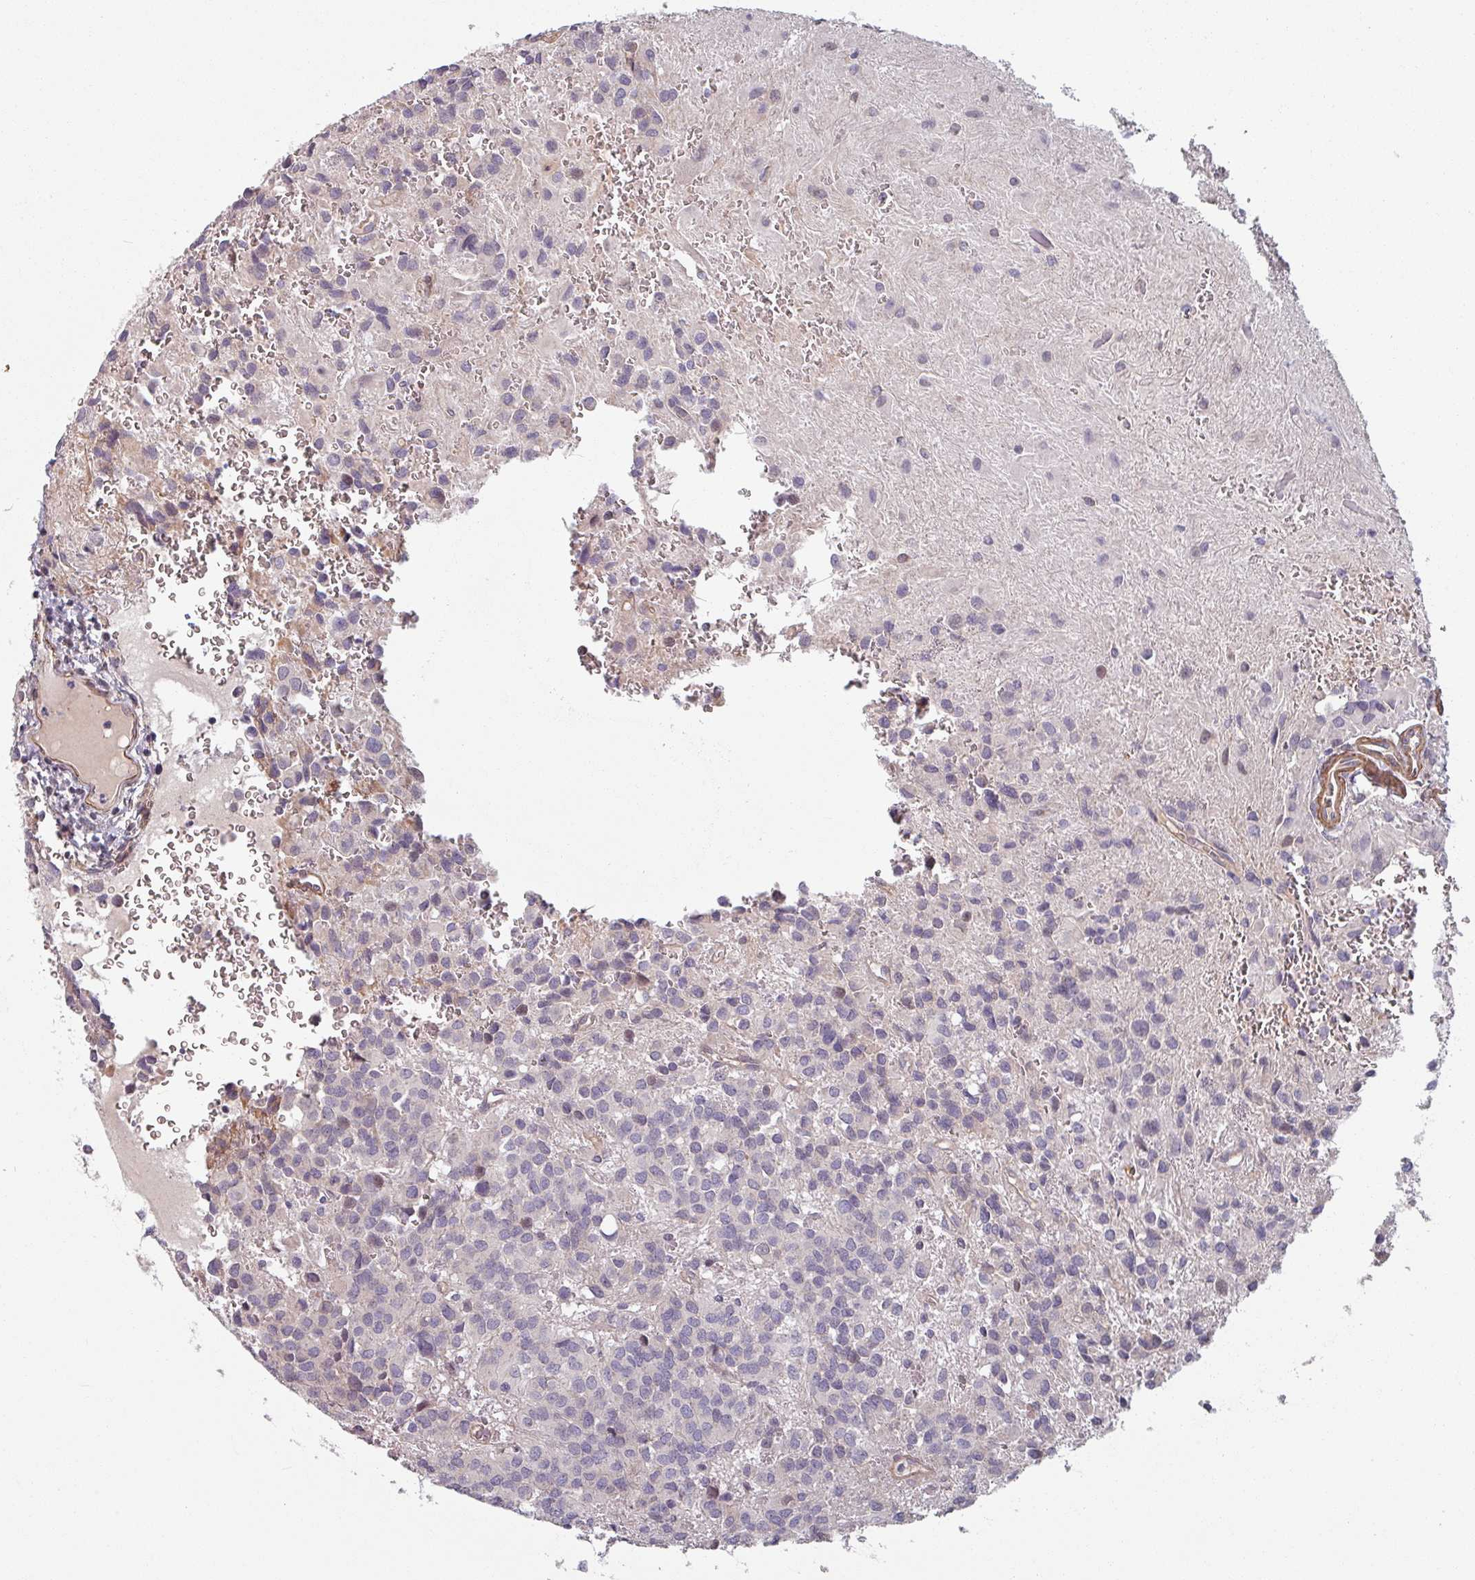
{"staining": {"intensity": "negative", "quantity": "none", "location": "none"}, "tissue": "glioma", "cell_type": "Tumor cells", "image_type": "cancer", "snomed": [{"axis": "morphology", "description": "Glioma, malignant, Low grade"}, {"axis": "topography", "description": "Brain"}], "caption": "Immunohistochemistry (IHC) of human glioma exhibits no positivity in tumor cells.", "gene": "C4BPB", "patient": {"sex": "male", "age": 56}}